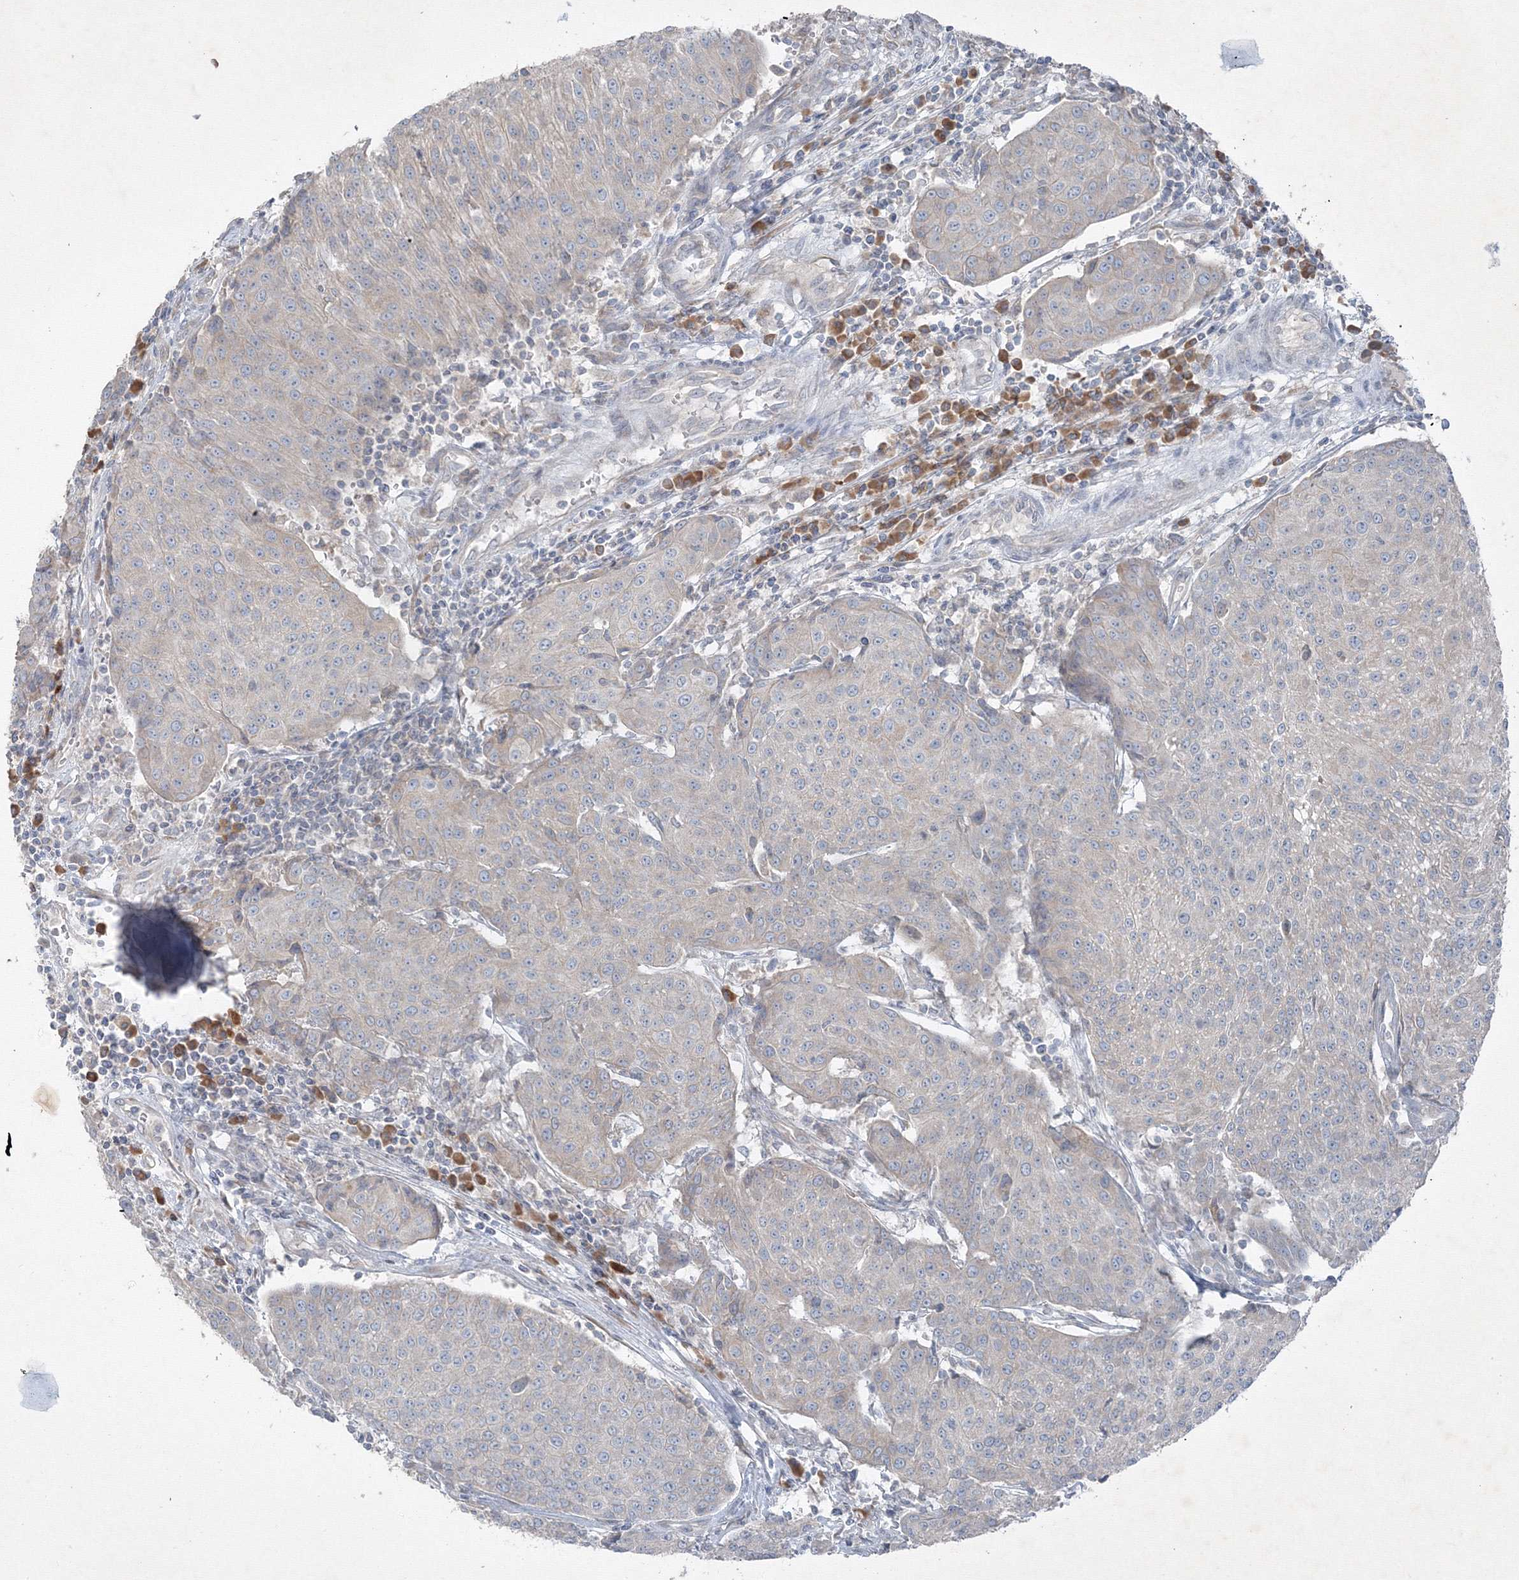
{"staining": {"intensity": "weak", "quantity": "<25%", "location": "cytoplasmic/membranous"}, "tissue": "urothelial cancer", "cell_type": "Tumor cells", "image_type": "cancer", "snomed": [{"axis": "morphology", "description": "Urothelial carcinoma, High grade"}, {"axis": "topography", "description": "Urinary bladder"}], "caption": "Photomicrograph shows no protein positivity in tumor cells of urothelial cancer tissue.", "gene": "IFNAR1", "patient": {"sex": "female", "age": 85}}